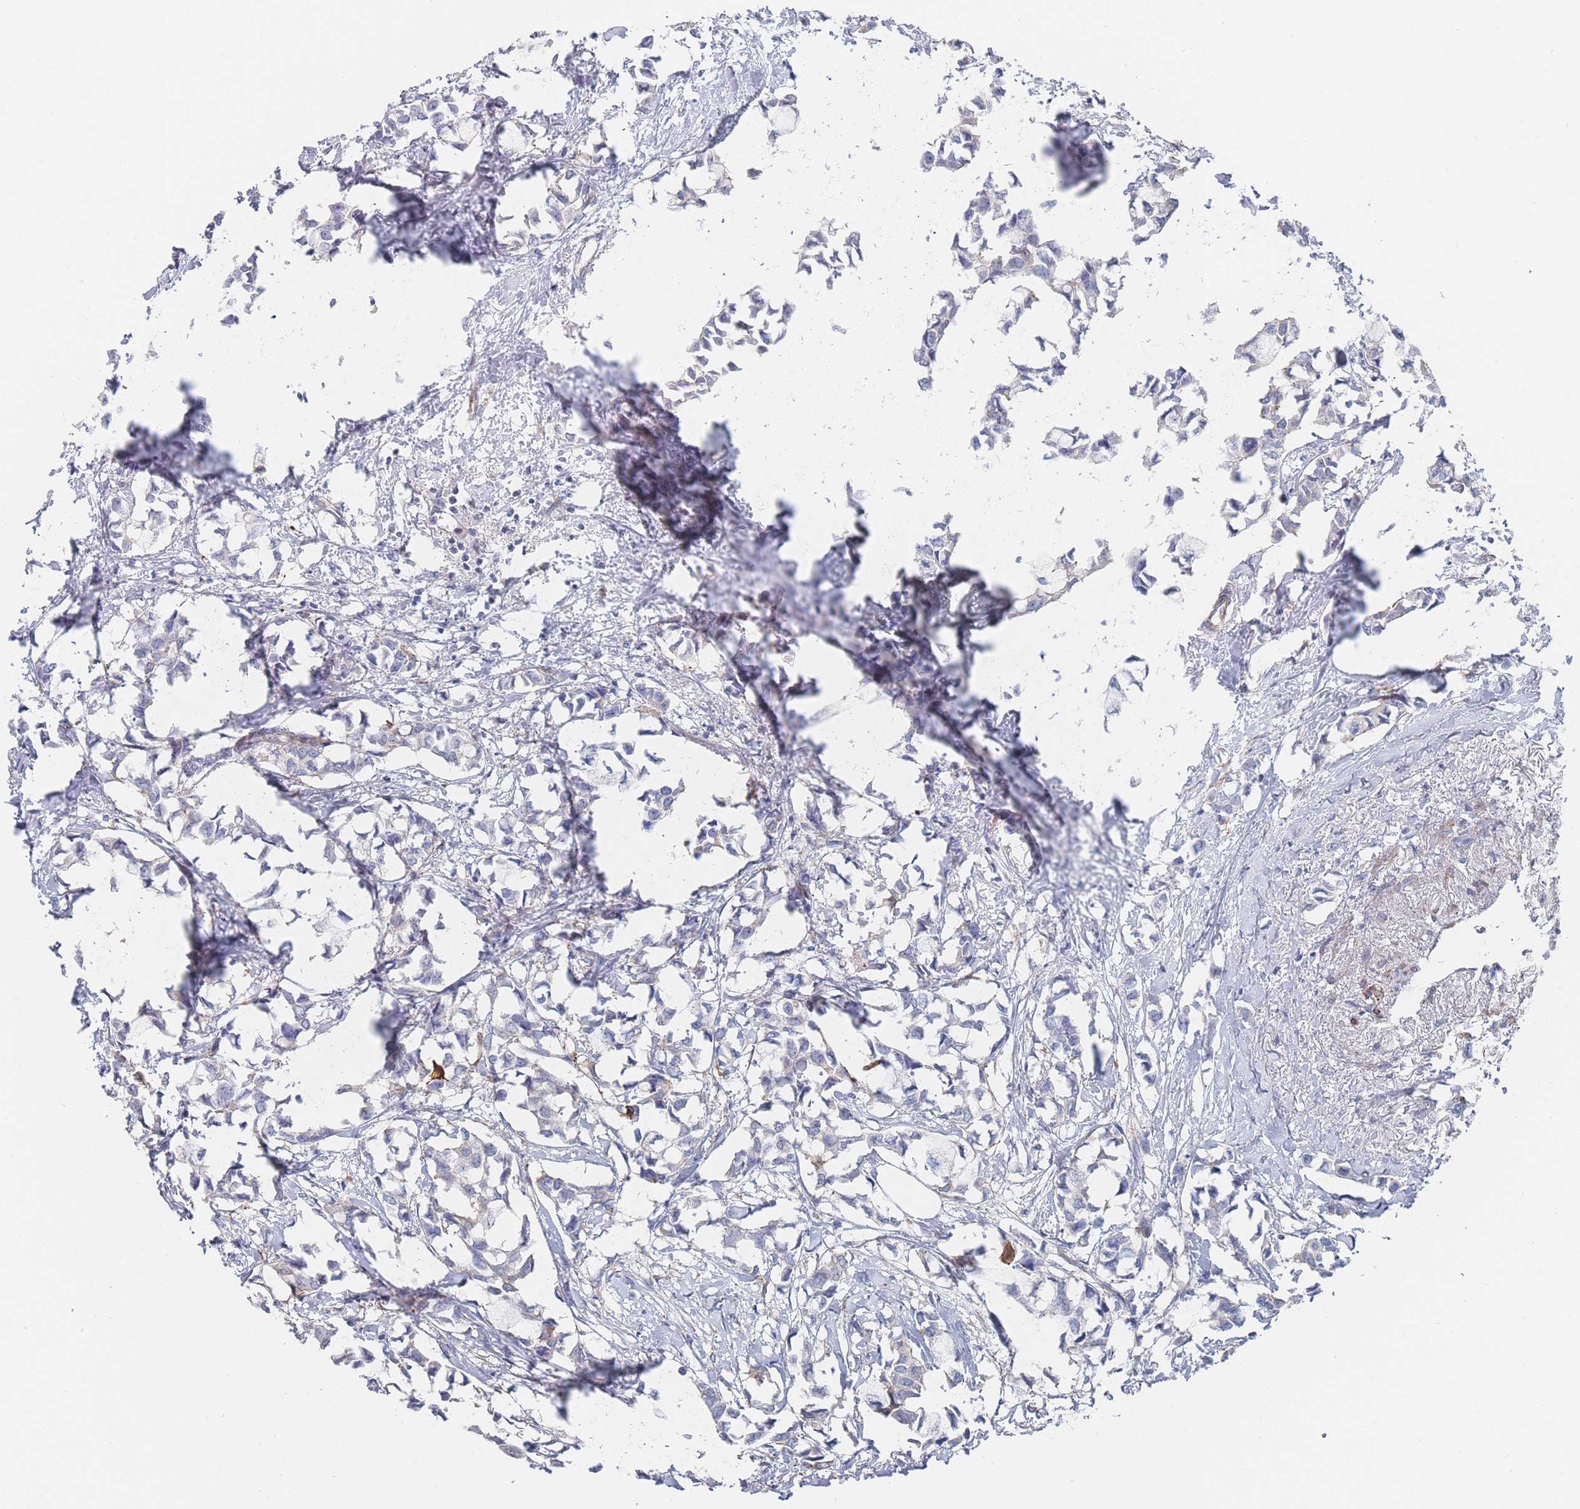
{"staining": {"intensity": "negative", "quantity": "none", "location": "none"}, "tissue": "breast cancer", "cell_type": "Tumor cells", "image_type": "cancer", "snomed": [{"axis": "morphology", "description": "Duct carcinoma"}, {"axis": "topography", "description": "Breast"}], "caption": "There is no significant expression in tumor cells of invasive ductal carcinoma (breast). (DAB (3,3'-diaminobenzidine) immunohistochemistry with hematoxylin counter stain).", "gene": "G6PC1", "patient": {"sex": "female", "age": 73}}